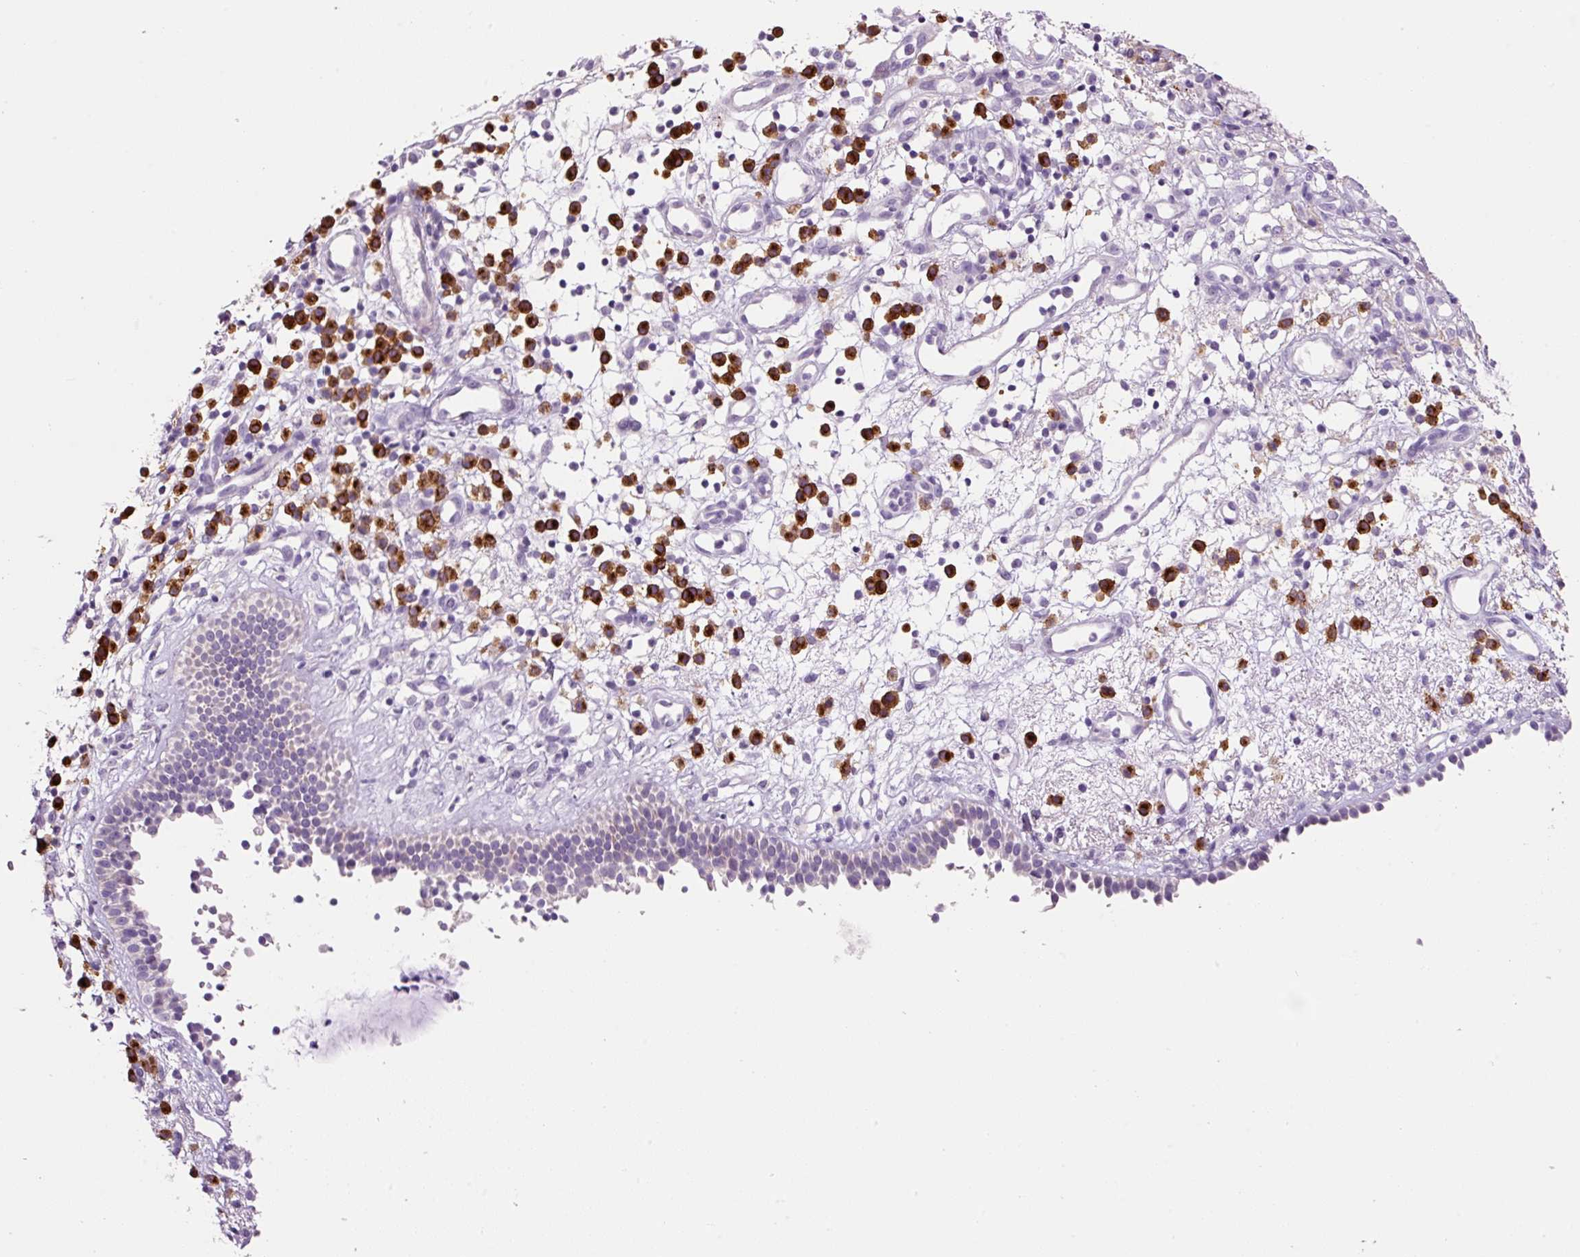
{"staining": {"intensity": "moderate", "quantity": "<25%", "location": "cytoplasmic/membranous"}, "tissue": "nasopharynx", "cell_type": "Respiratory epithelial cells", "image_type": "normal", "snomed": [{"axis": "morphology", "description": "Normal tissue, NOS"}, {"axis": "topography", "description": "Nasopharynx"}], "caption": "Approximately <25% of respiratory epithelial cells in unremarkable nasopharynx demonstrate moderate cytoplasmic/membranous protein positivity as visualized by brown immunohistochemical staining.", "gene": "HAX1", "patient": {"sex": "male", "age": 21}}